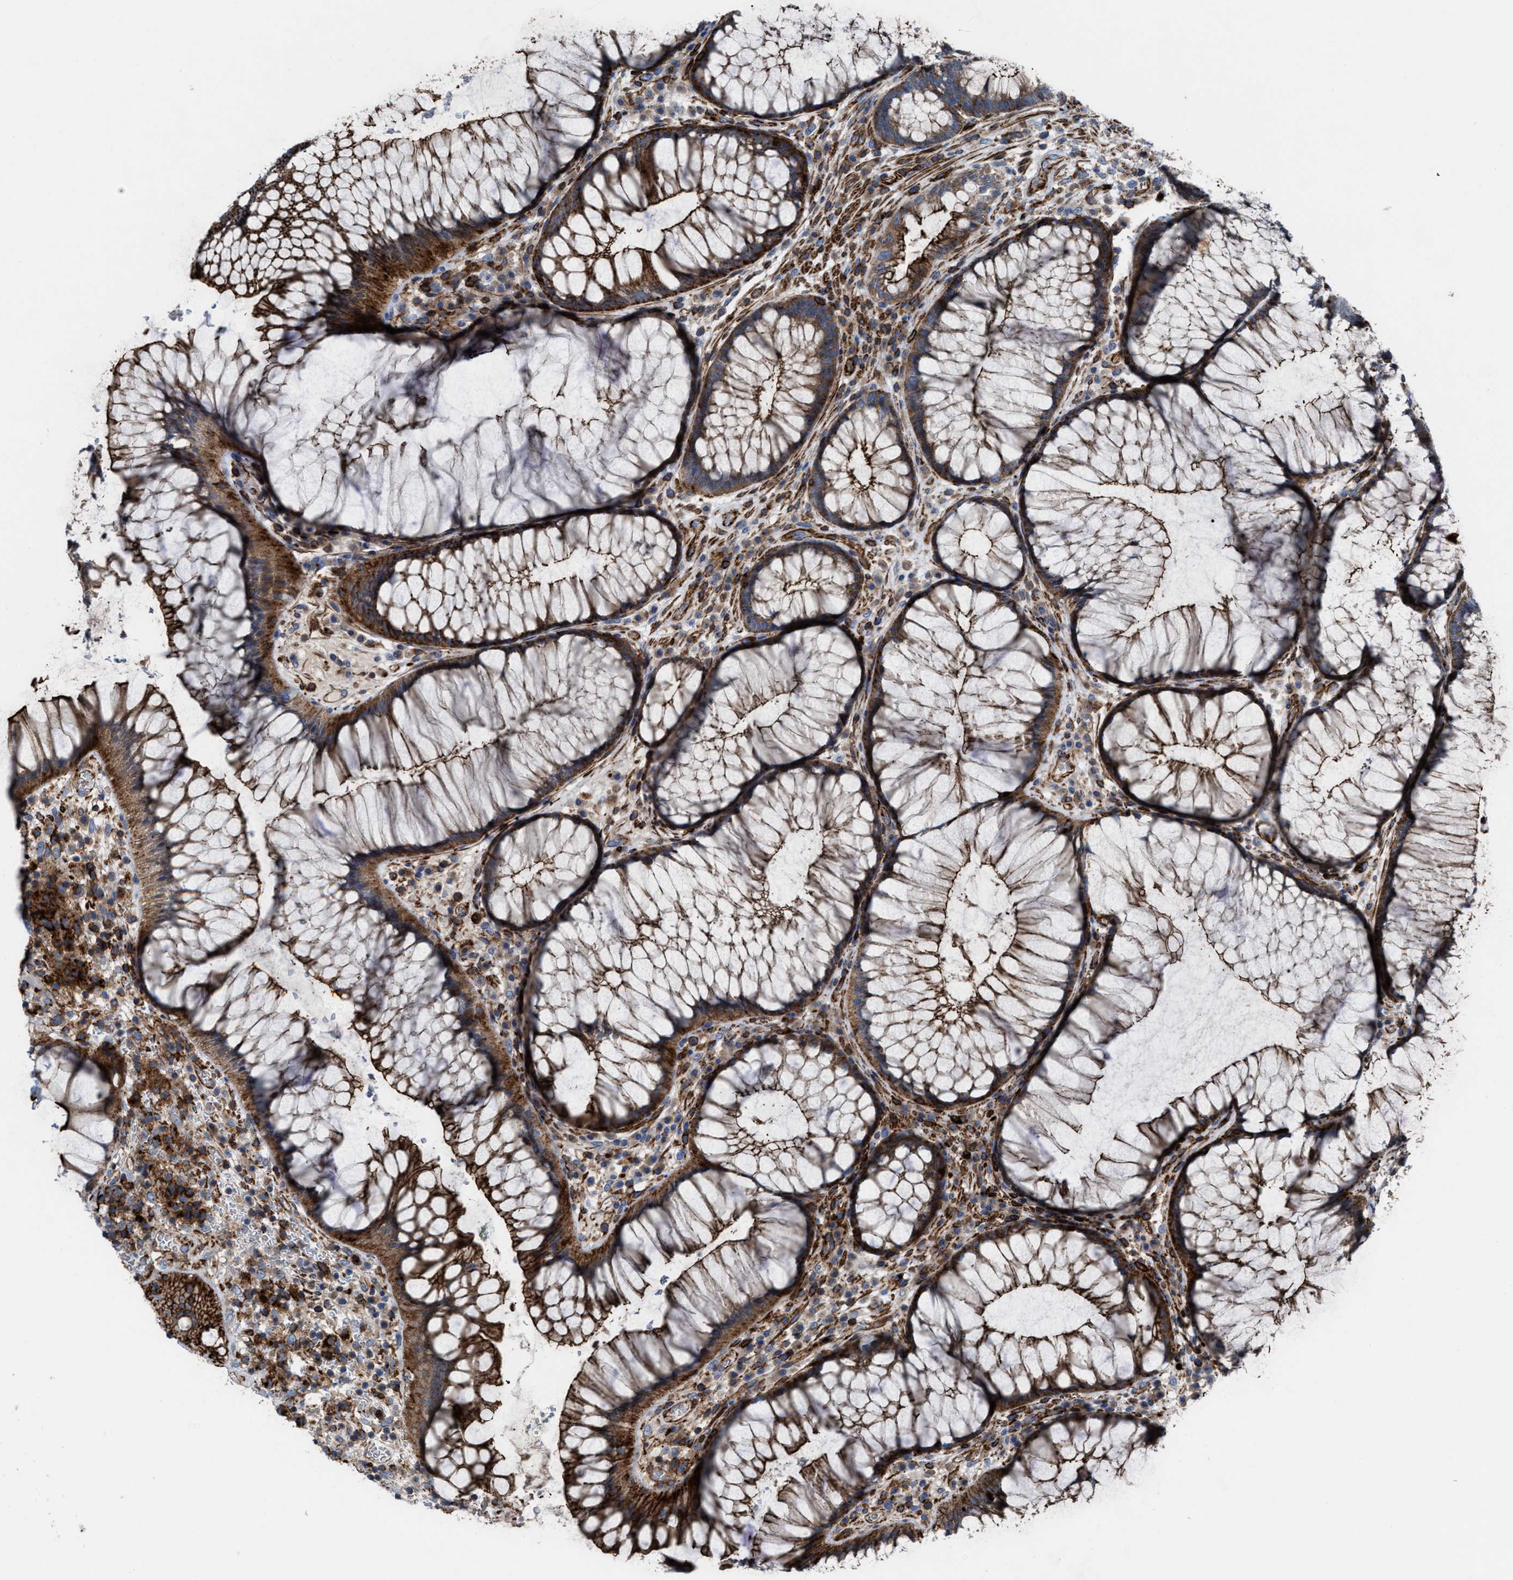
{"staining": {"intensity": "strong", "quantity": ">75%", "location": "cytoplasmic/membranous"}, "tissue": "rectum", "cell_type": "Glandular cells", "image_type": "normal", "snomed": [{"axis": "morphology", "description": "Normal tissue, NOS"}, {"axis": "topography", "description": "Rectum"}], "caption": "Protein analysis of normal rectum exhibits strong cytoplasmic/membranous staining in about >75% of glandular cells.", "gene": "AGPAT2", "patient": {"sex": "male", "age": 51}}